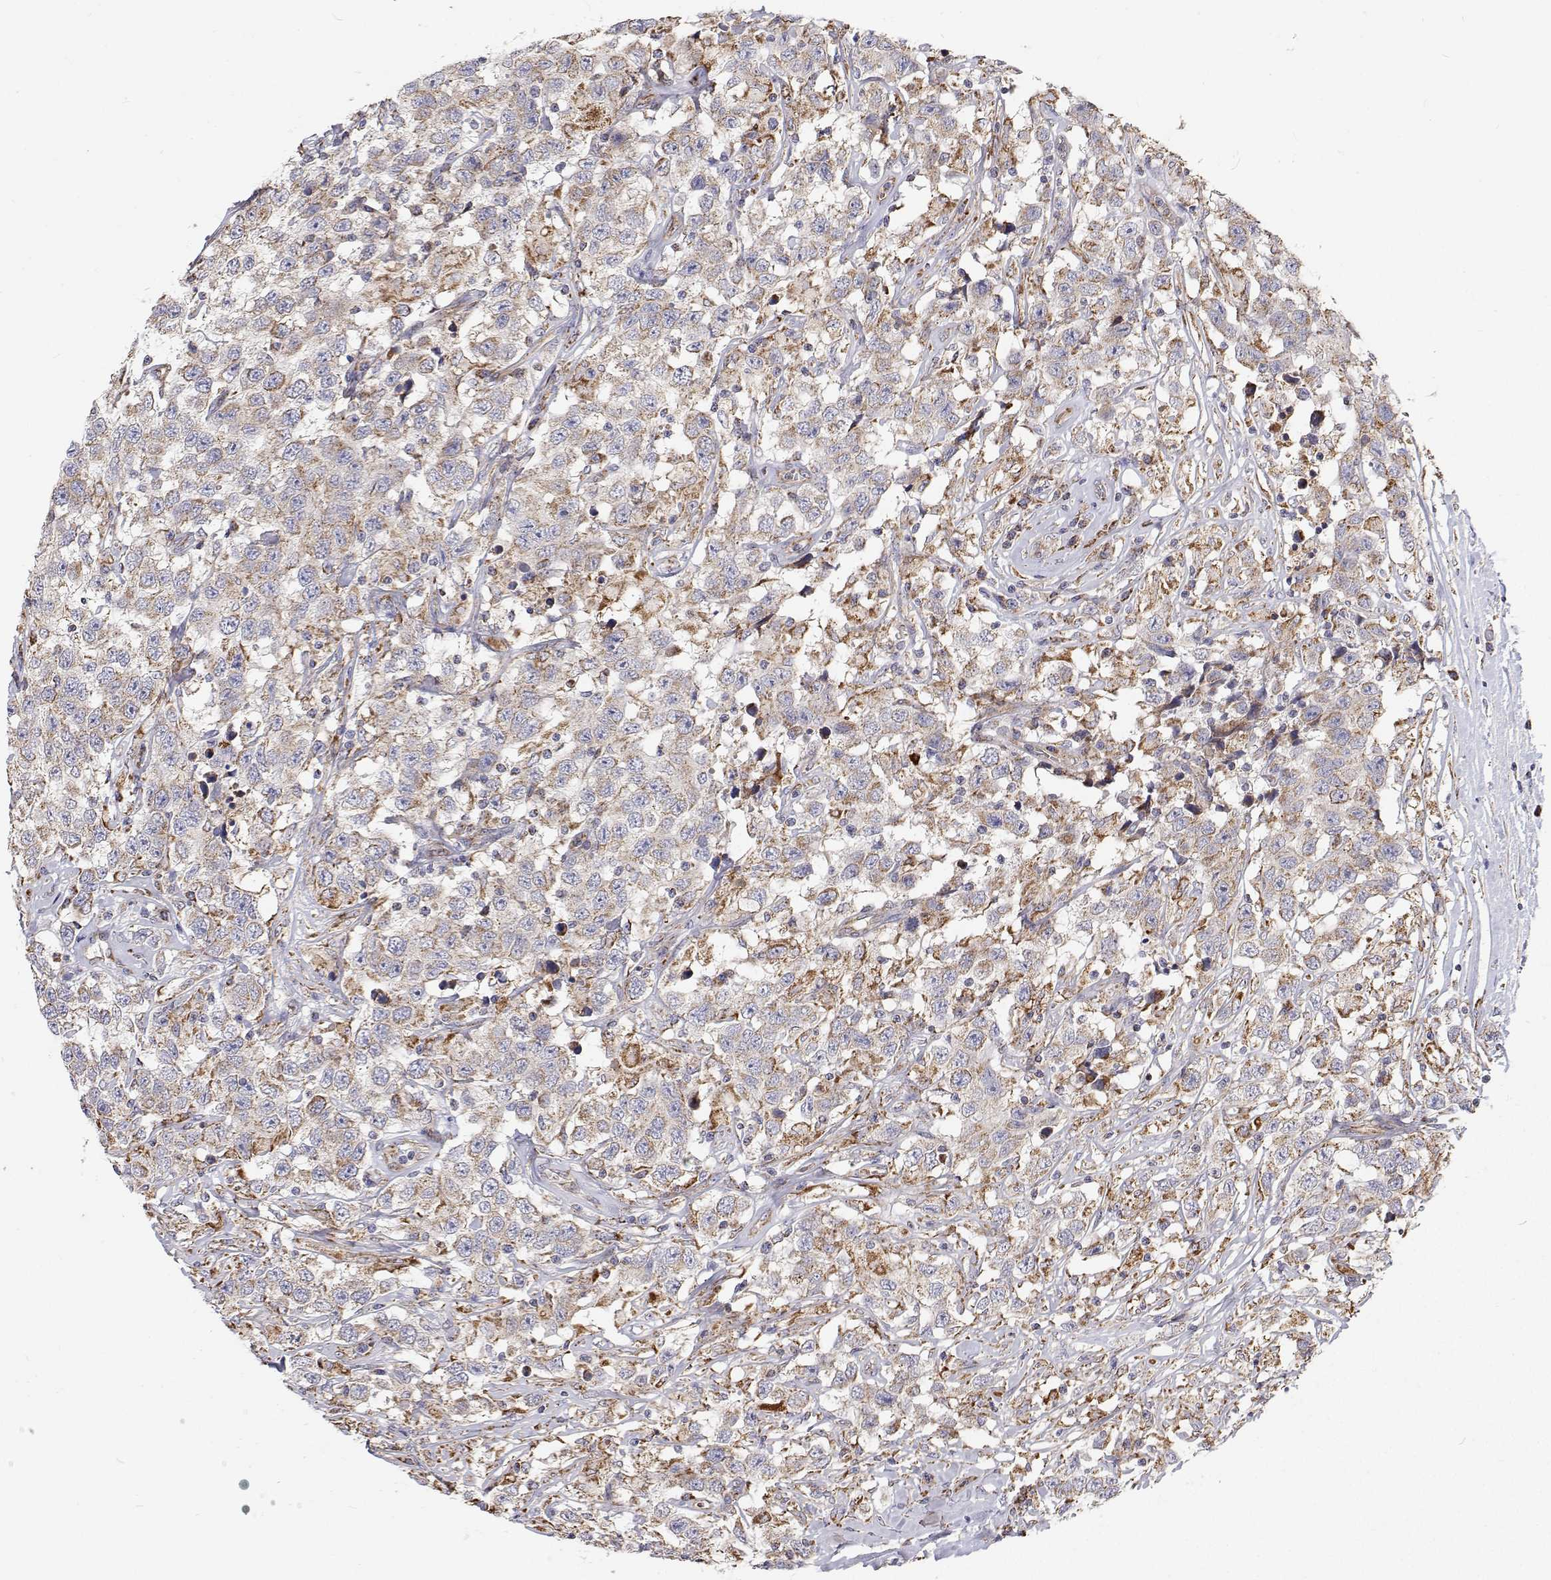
{"staining": {"intensity": "negative", "quantity": "none", "location": "none"}, "tissue": "testis cancer", "cell_type": "Tumor cells", "image_type": "cancer", "snomed": [{"axis": "morphology", "description": "Seminoma, NOS"}, {"axis": "topography", "description": "Testis"}], "caption": "IHC of human testis cancer (seminoma) demonstrates no positivity in tumor cells.", "gene": "SPICE1", "patient": {"sex": "male", "age": 41}}